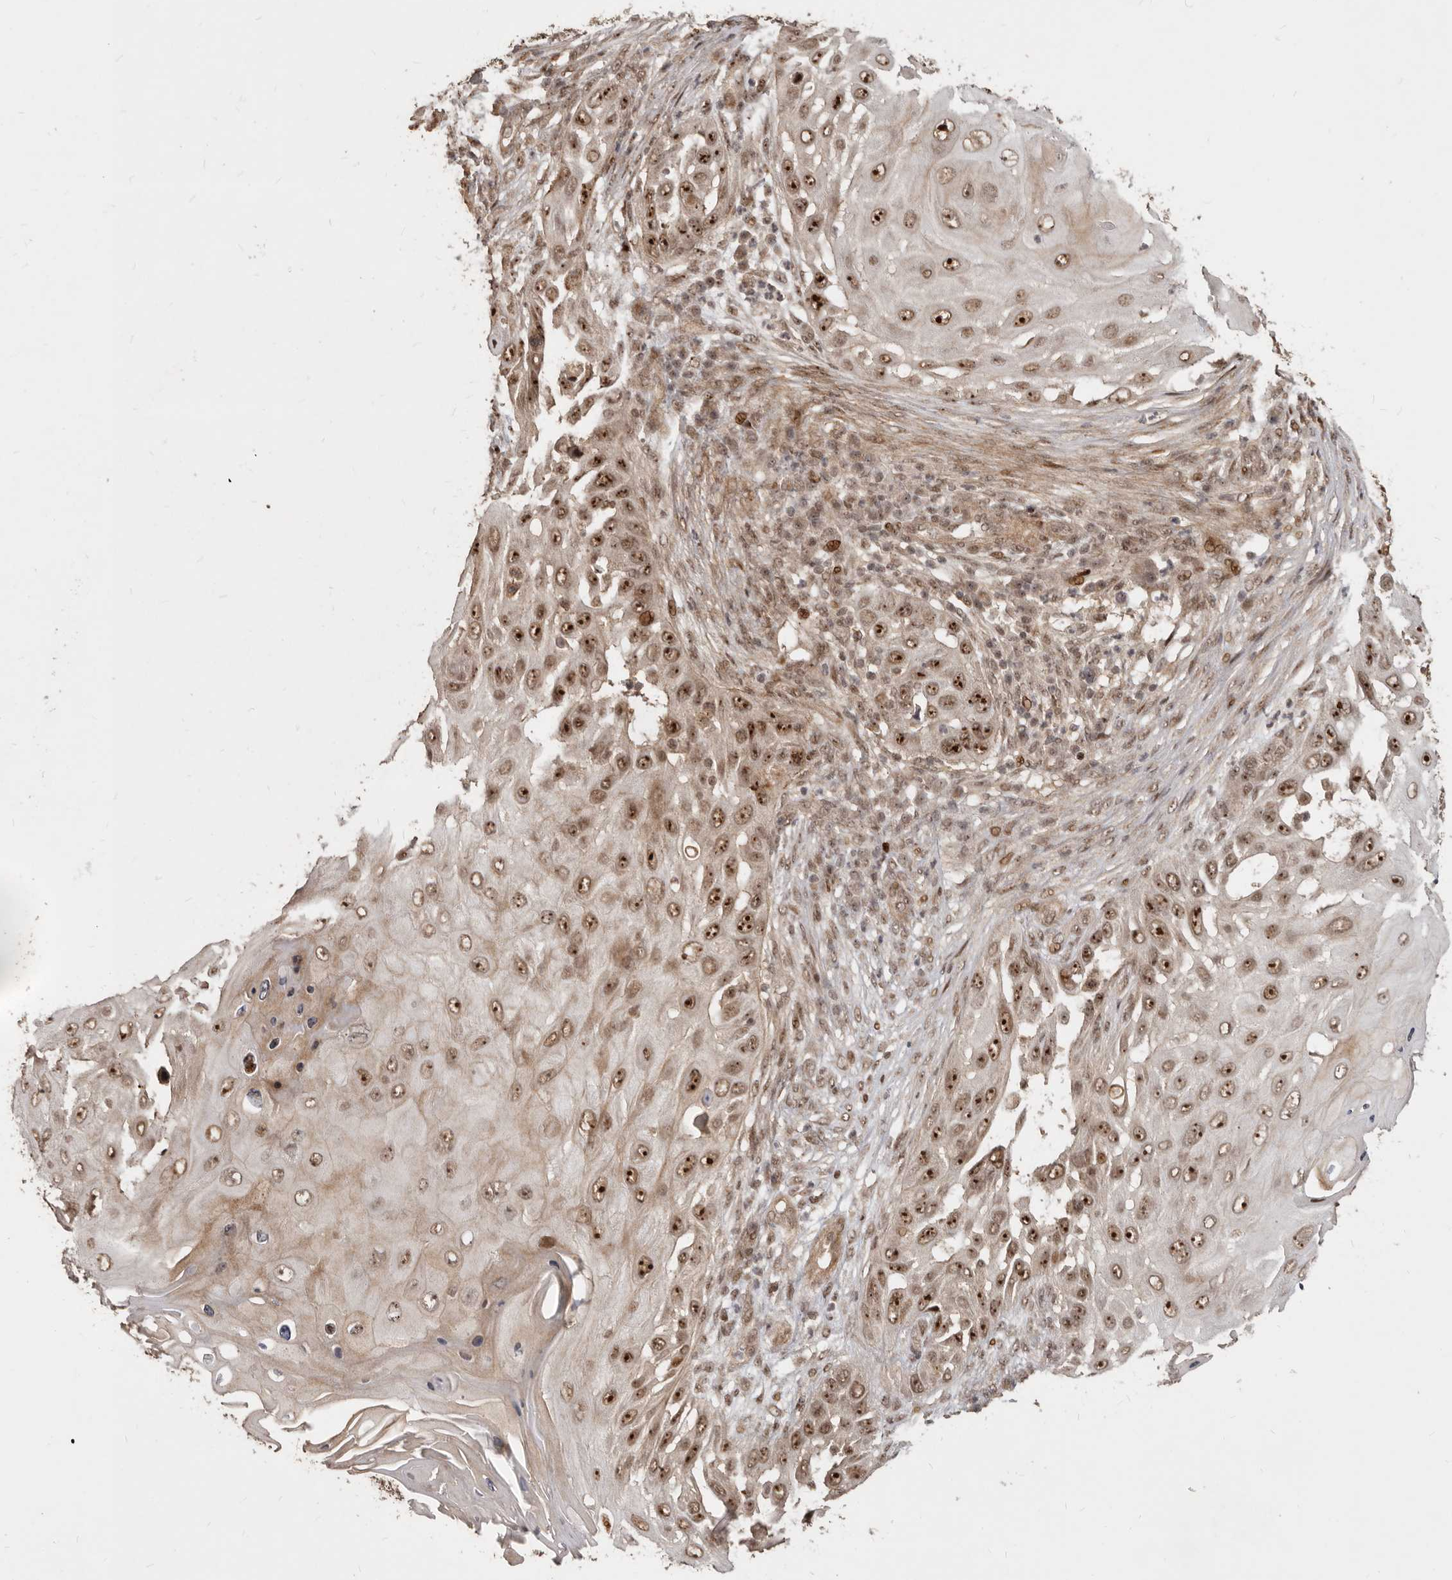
{"staining": {"intensity": "strong", "quantity": ">75%", "location": "nuclear"}, "tissue": "skin cancer", "cell_type": "Tumor cells", "image_type": "cancer", "snomed": [{"axis": "morphology", "description": "Squamous cell carcinoma, NOS"}, {"axis": "topography", "description": "Skin"}], "caption": "The histopathology image shows a brown stain indicating the presence of a protein in the nuclear of tumor cells in skin cancer.", "gene": "GPBP1L1", "patient": {"sex": "female", "age": 44}}